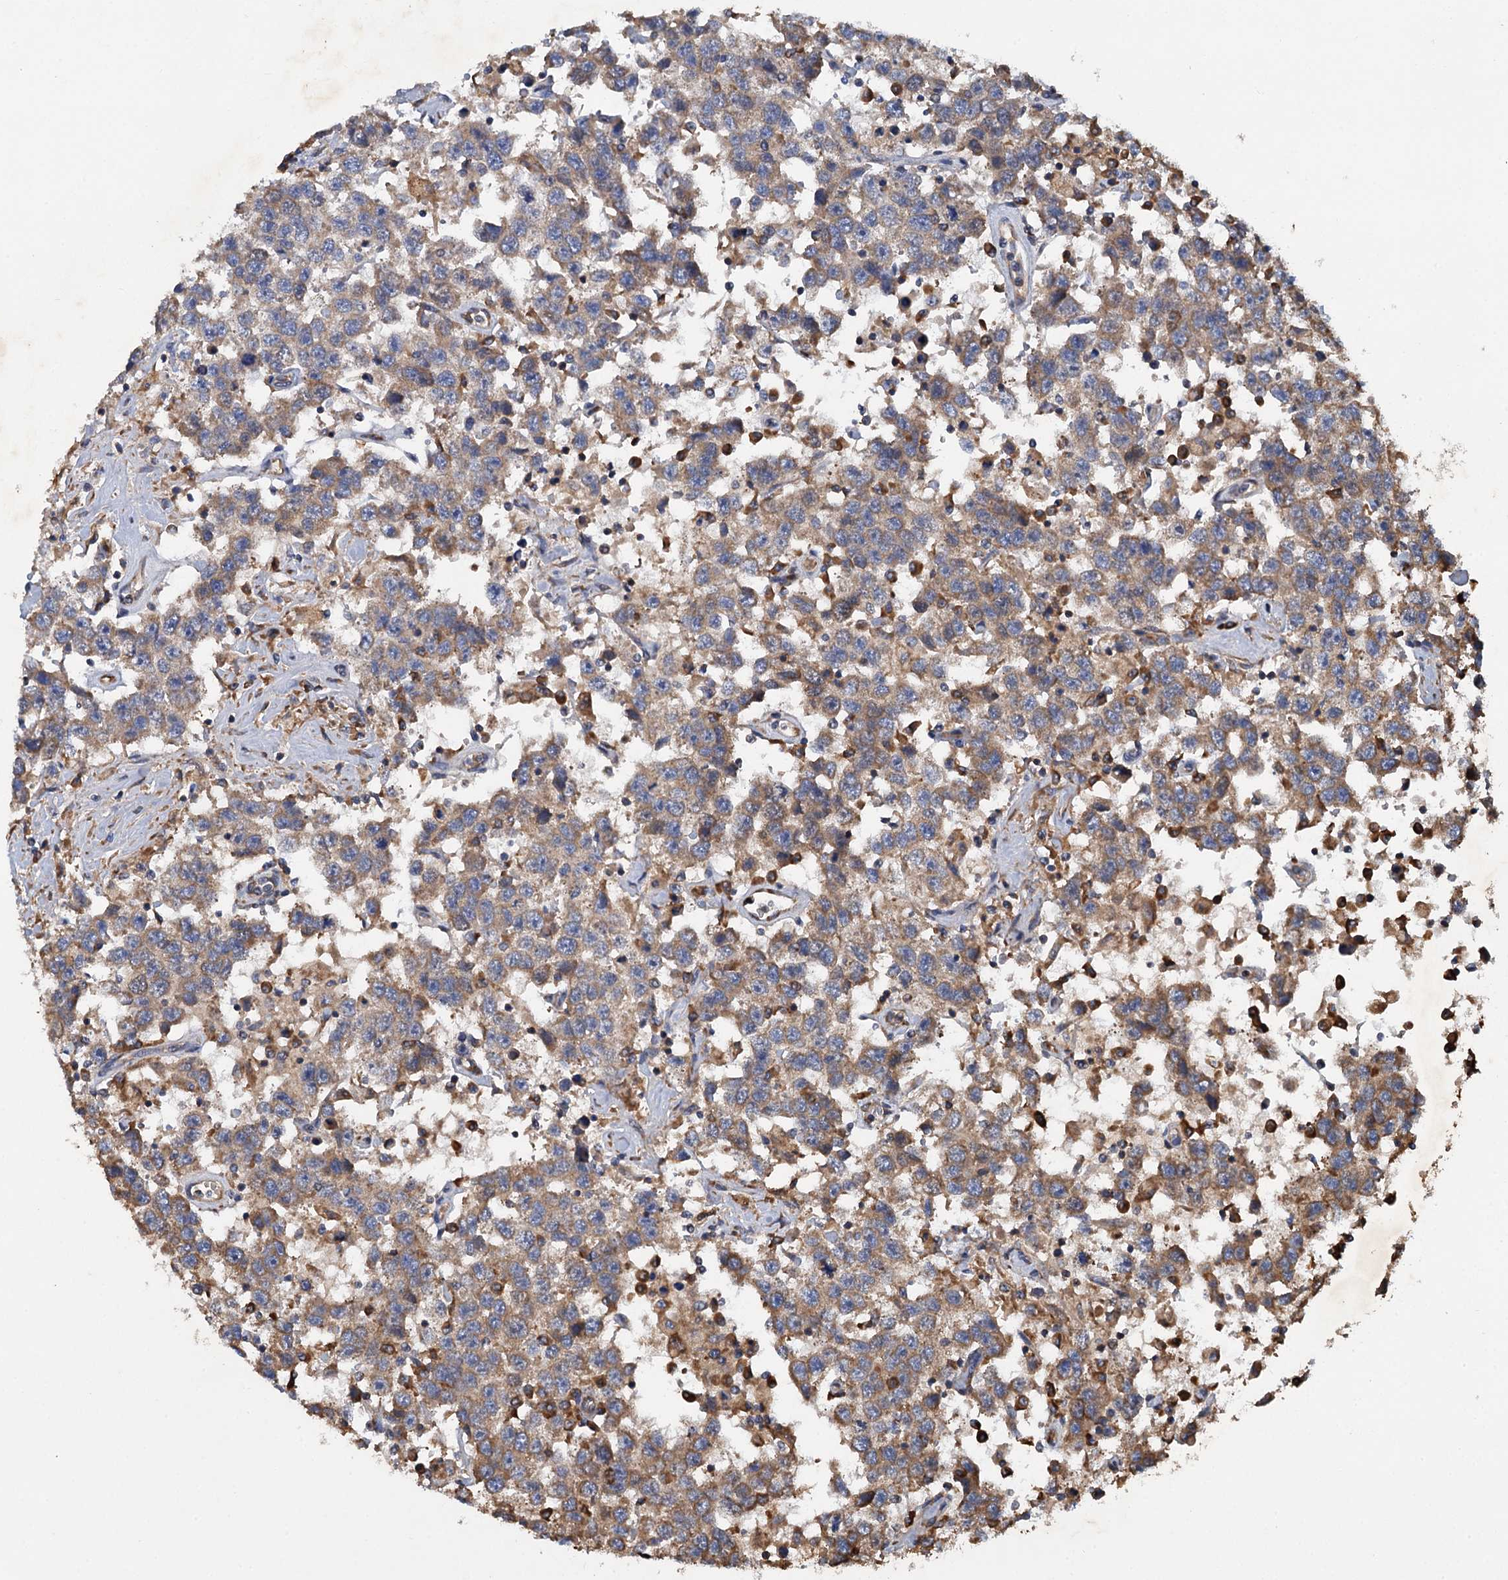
{"staining": {"intensity": "moderate", "quantity": "25%-75%", "location": "cytoplasmic/membranous"}, "tissue": "testis cancer", "cell_type": "Tumor cells", "image_type": "cancer", "snomed": [{"axis": "morphology", "description": "Seminoma, NOS"}, {"axis": "topography", "description": "Testis"}], "caption": "The immunohistochemical stain highlights moderate cytoplasmic/membranous positivity in tumor cells of testis cancer tissue.", "gene": "LINS1", "patient": {"sex": "male", "age": 41}}